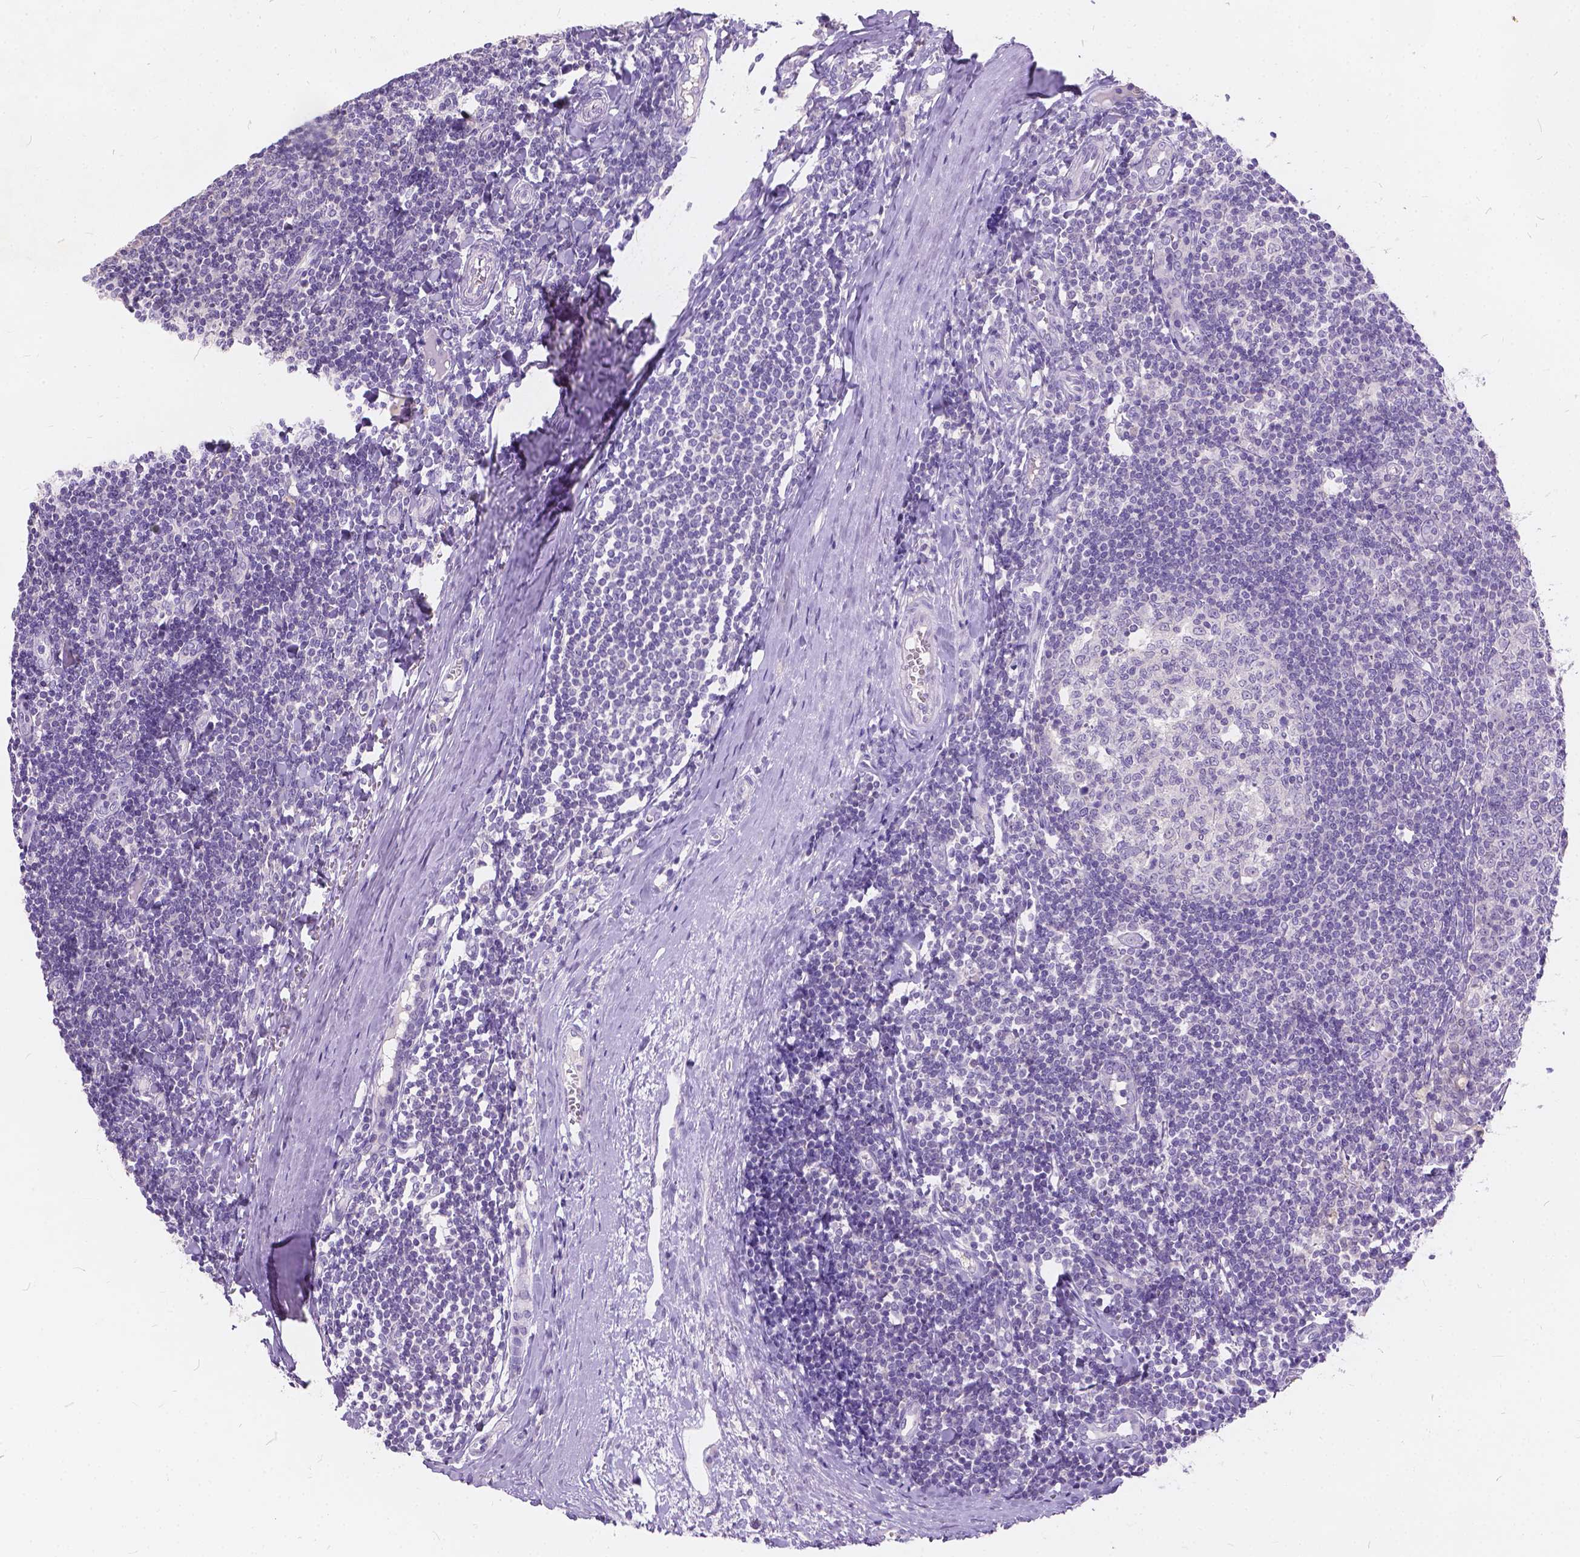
{"staining": {"intensity": "negative", "quantity": "none", "location": "none"}, "tissue": "tonsil", "cell_type": "Germinal center cells", "image_type": "normal", "snomed": [{"axis": "morphology", "description": "Normal tissue, NOS"}, {"axis": "topography", "description": "Tonsil"}], "caption": "Immunohistochemical staining of benign tonsil demonstrates no significant positivity in germinal center cells. (IHC, brightfield microscopy, high magnification).", "gene": "PEX11G", "patient": {"sex": "female", "age": 12}}